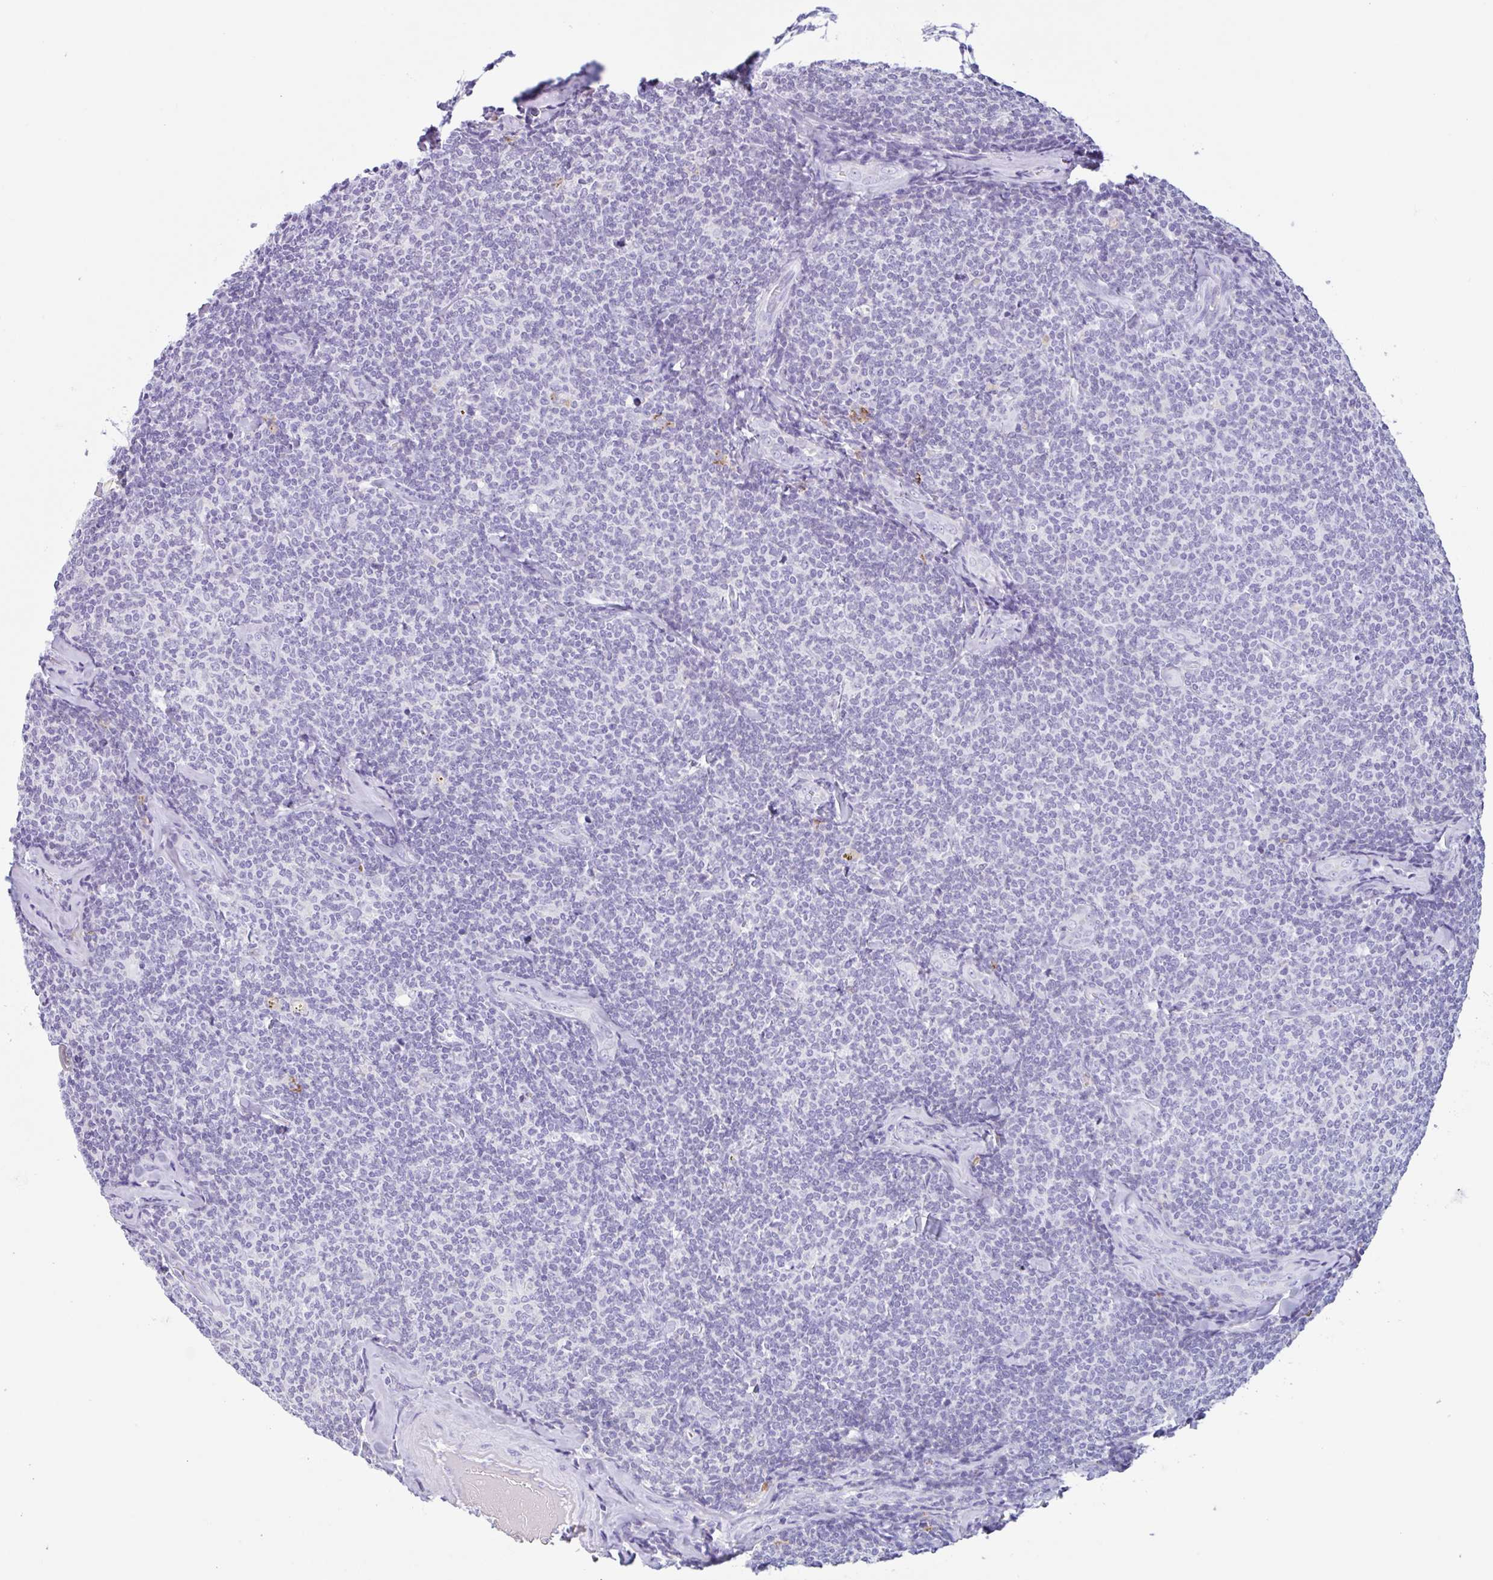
{"staining": {"intensity": "negative", "quantity": "none", "location": "none"}, "tissue": "lymphoma", "cell_type": "Tumor cells", "image_type": "cancer", "snomed": [{"axis": "morphology", "description": "Malignant lymphoma, non-Hodgkin's type, Low grade"}, {"axis": "topography", "description": "Lymph node"}], "caption": "Image shows no significant protein staining in tumor cells of low-grade malignant lymphoma, non-Hodgkin's type. The staining is performed using DAB (3,3'-diaminobenzidine) brown chromogen with nuclei counter-stained in using hematoxylin.", "gene": "DTWD2", "patient": {"sex": "female", "age": 56}}